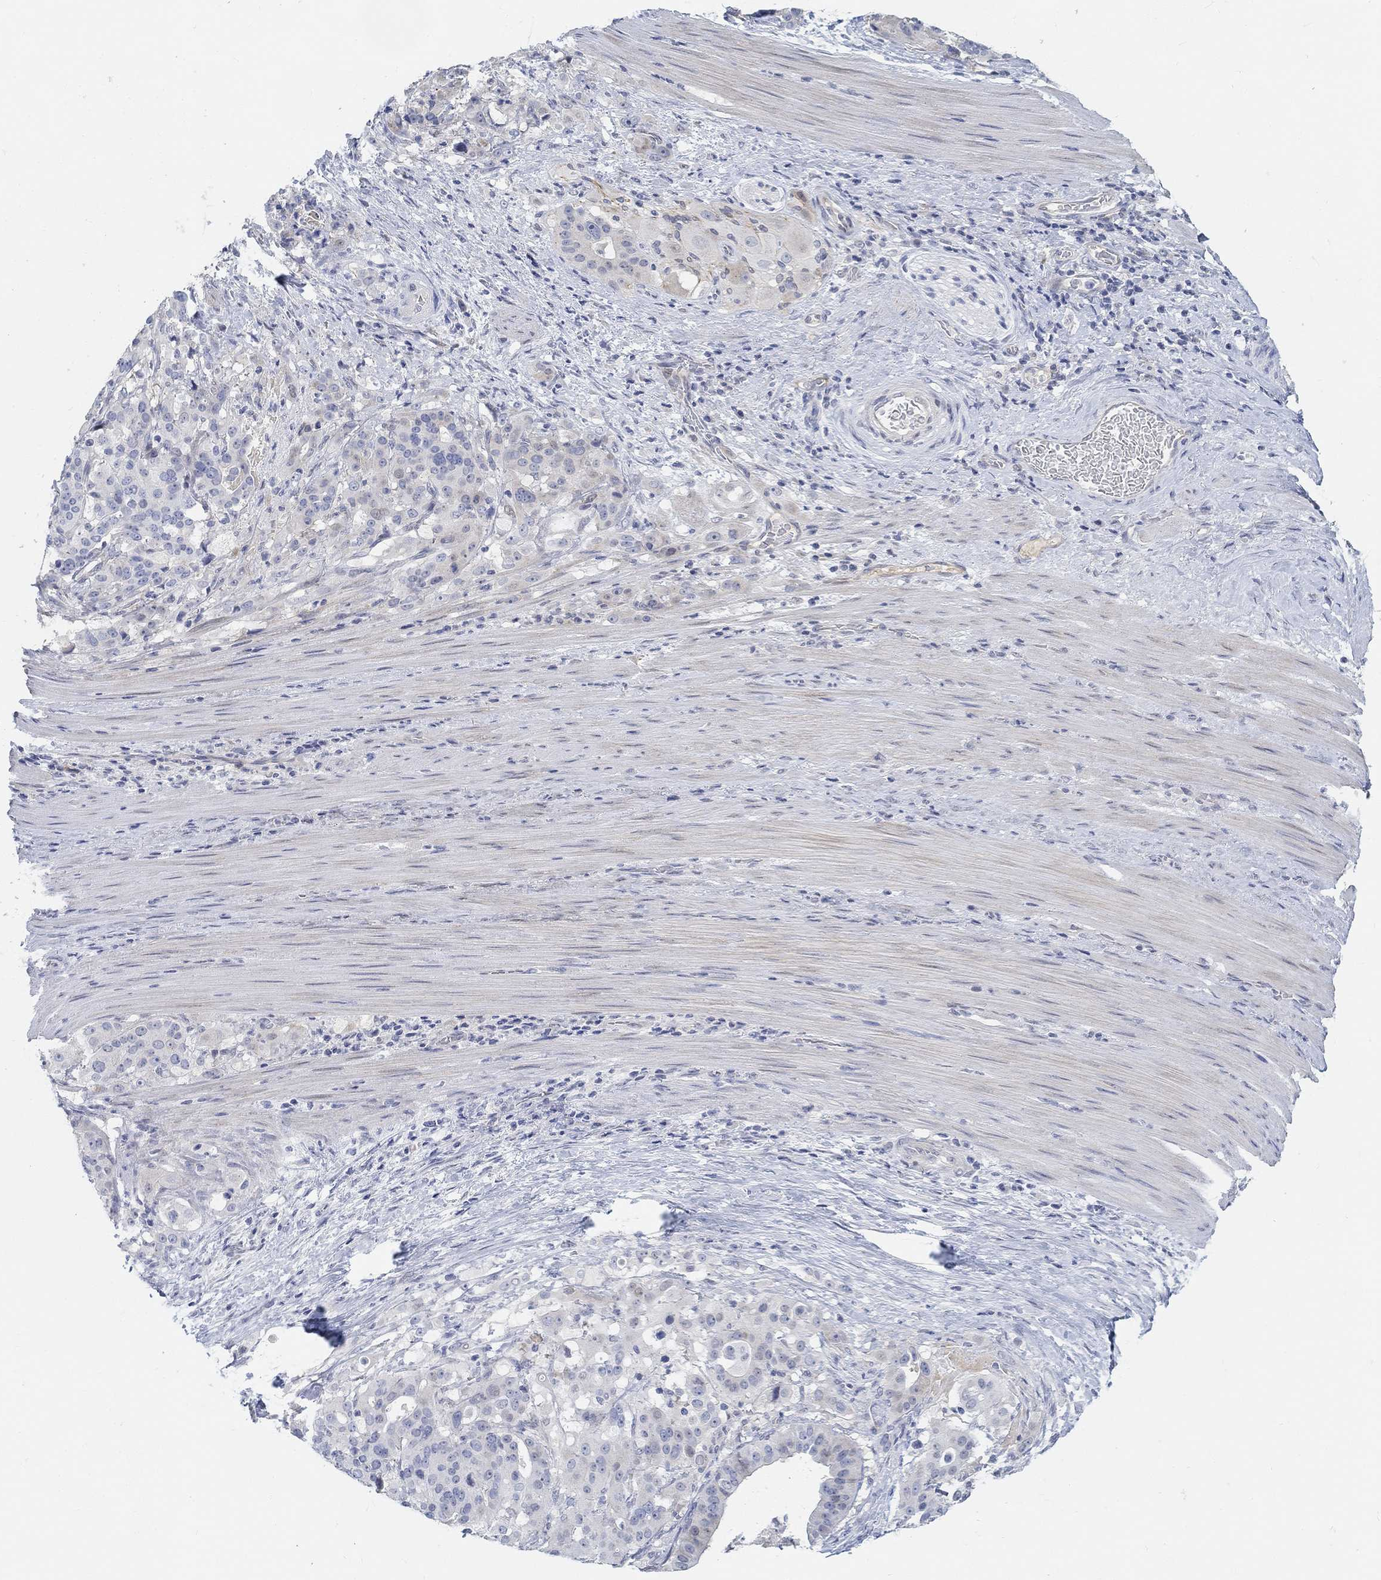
{"staining": {"intensity": "negative", "quantity": "none", "location": "none"}, "tissue": "stomach cancer", "cell_type": "Tumor cells", "image_type": "cancer", "snomed": [{"axis": "morphology", "description": "Adenocarcinoma, NOS"}, {"axis": "topography", "description": "Stomach"}], "caption": "Stomach cancer was stained to show a protein in brown. There is no significant expression in tumor cells.", "gene": "SNTG2", "patient": {"sex": "male", "age": 48}}